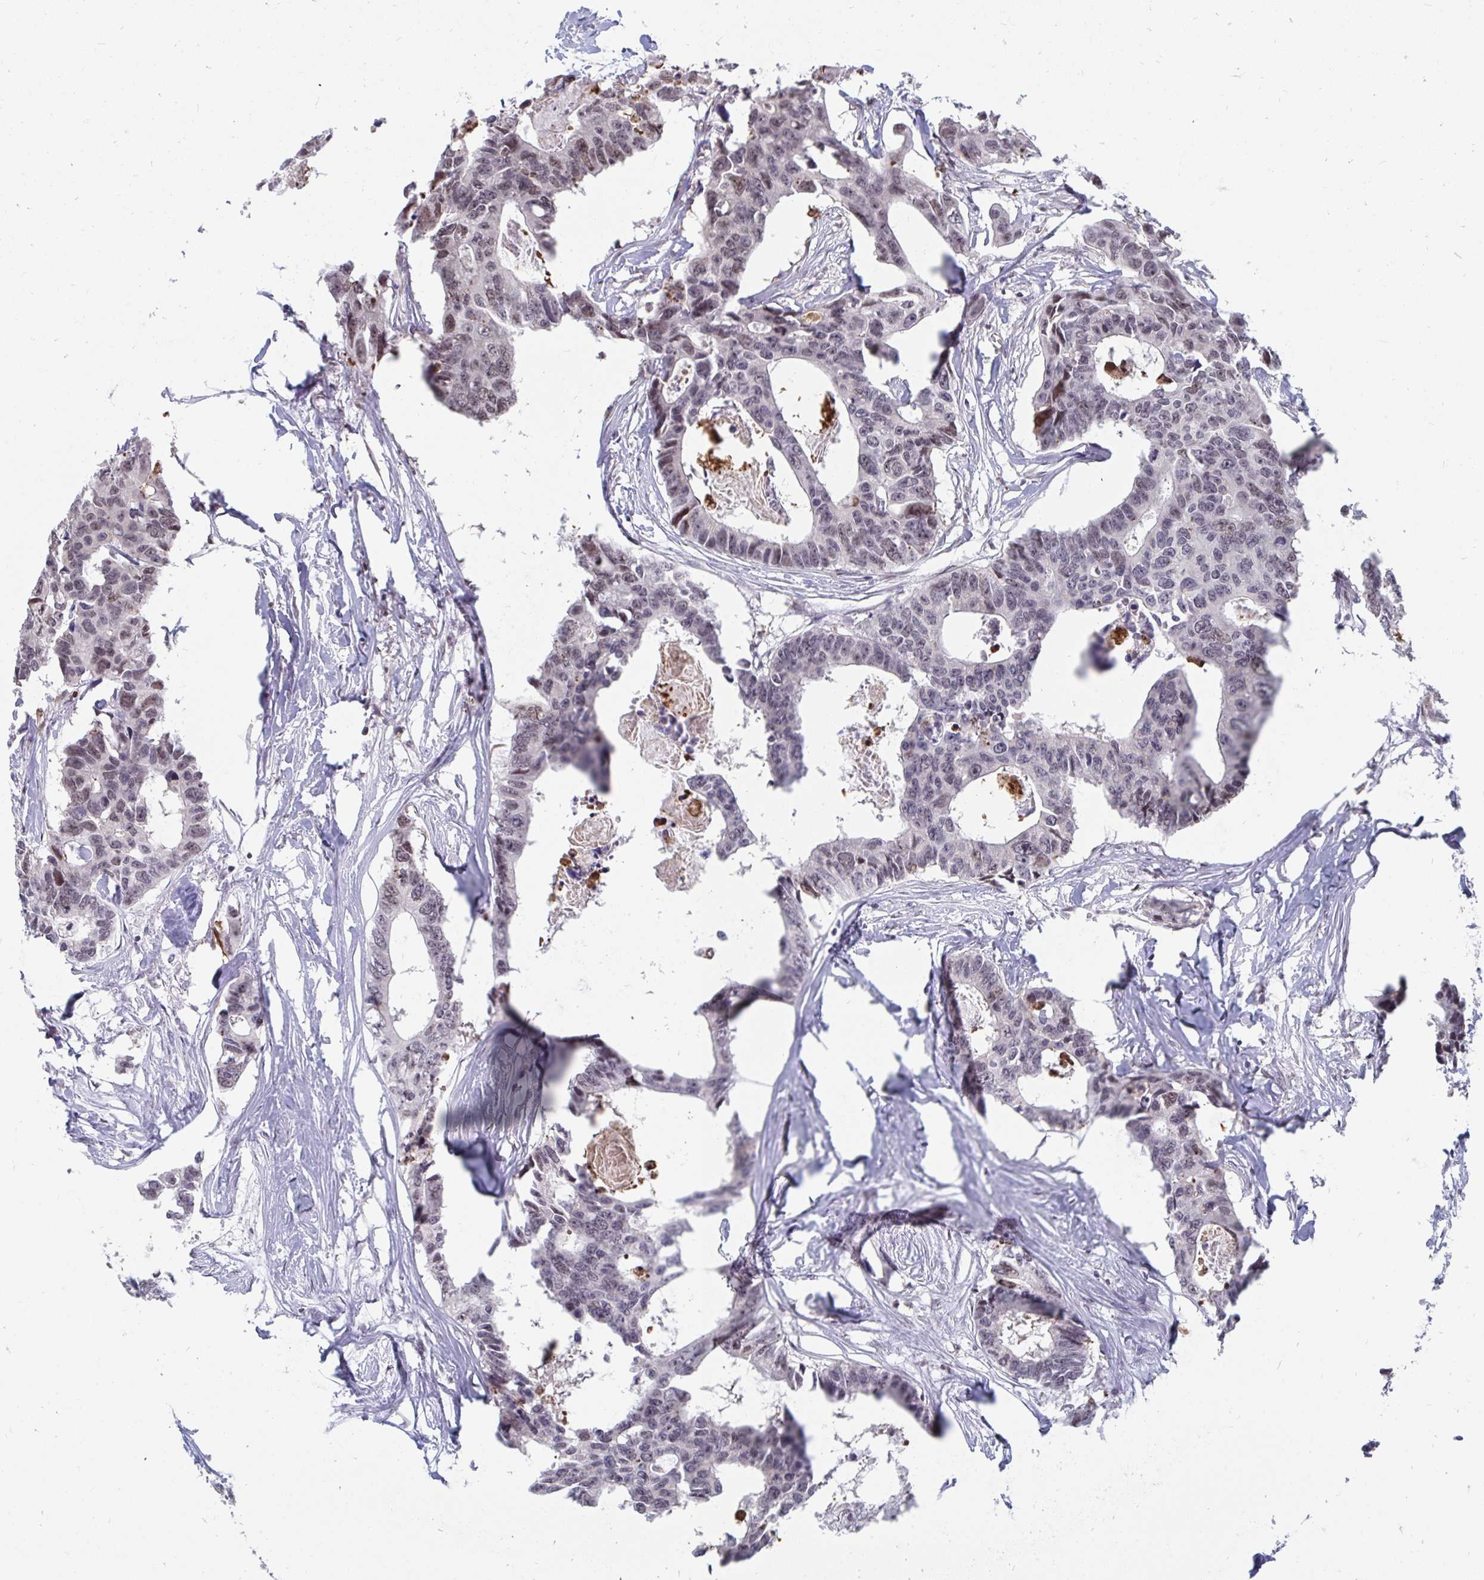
{"staining": {"intensity": "weak", "quantity": "25%-75%", "location": "nuclear"}, "tissue": "colorectal cancer", "cell_type": "Tumor cells", "image_type": "cancer", "snomed": [{"axis": "morphology", "description": "Adenocarcinoma, NOS"}, {"axis": "topography", "description": "Rectum"}], "caption": "A brown stain labels weak nuclear expression of a protein in human colorectal cancer (adenocarcinoma) tumor cells.", "gene": "TRIP12", "patient": {"sex": "male", "age": 57}}